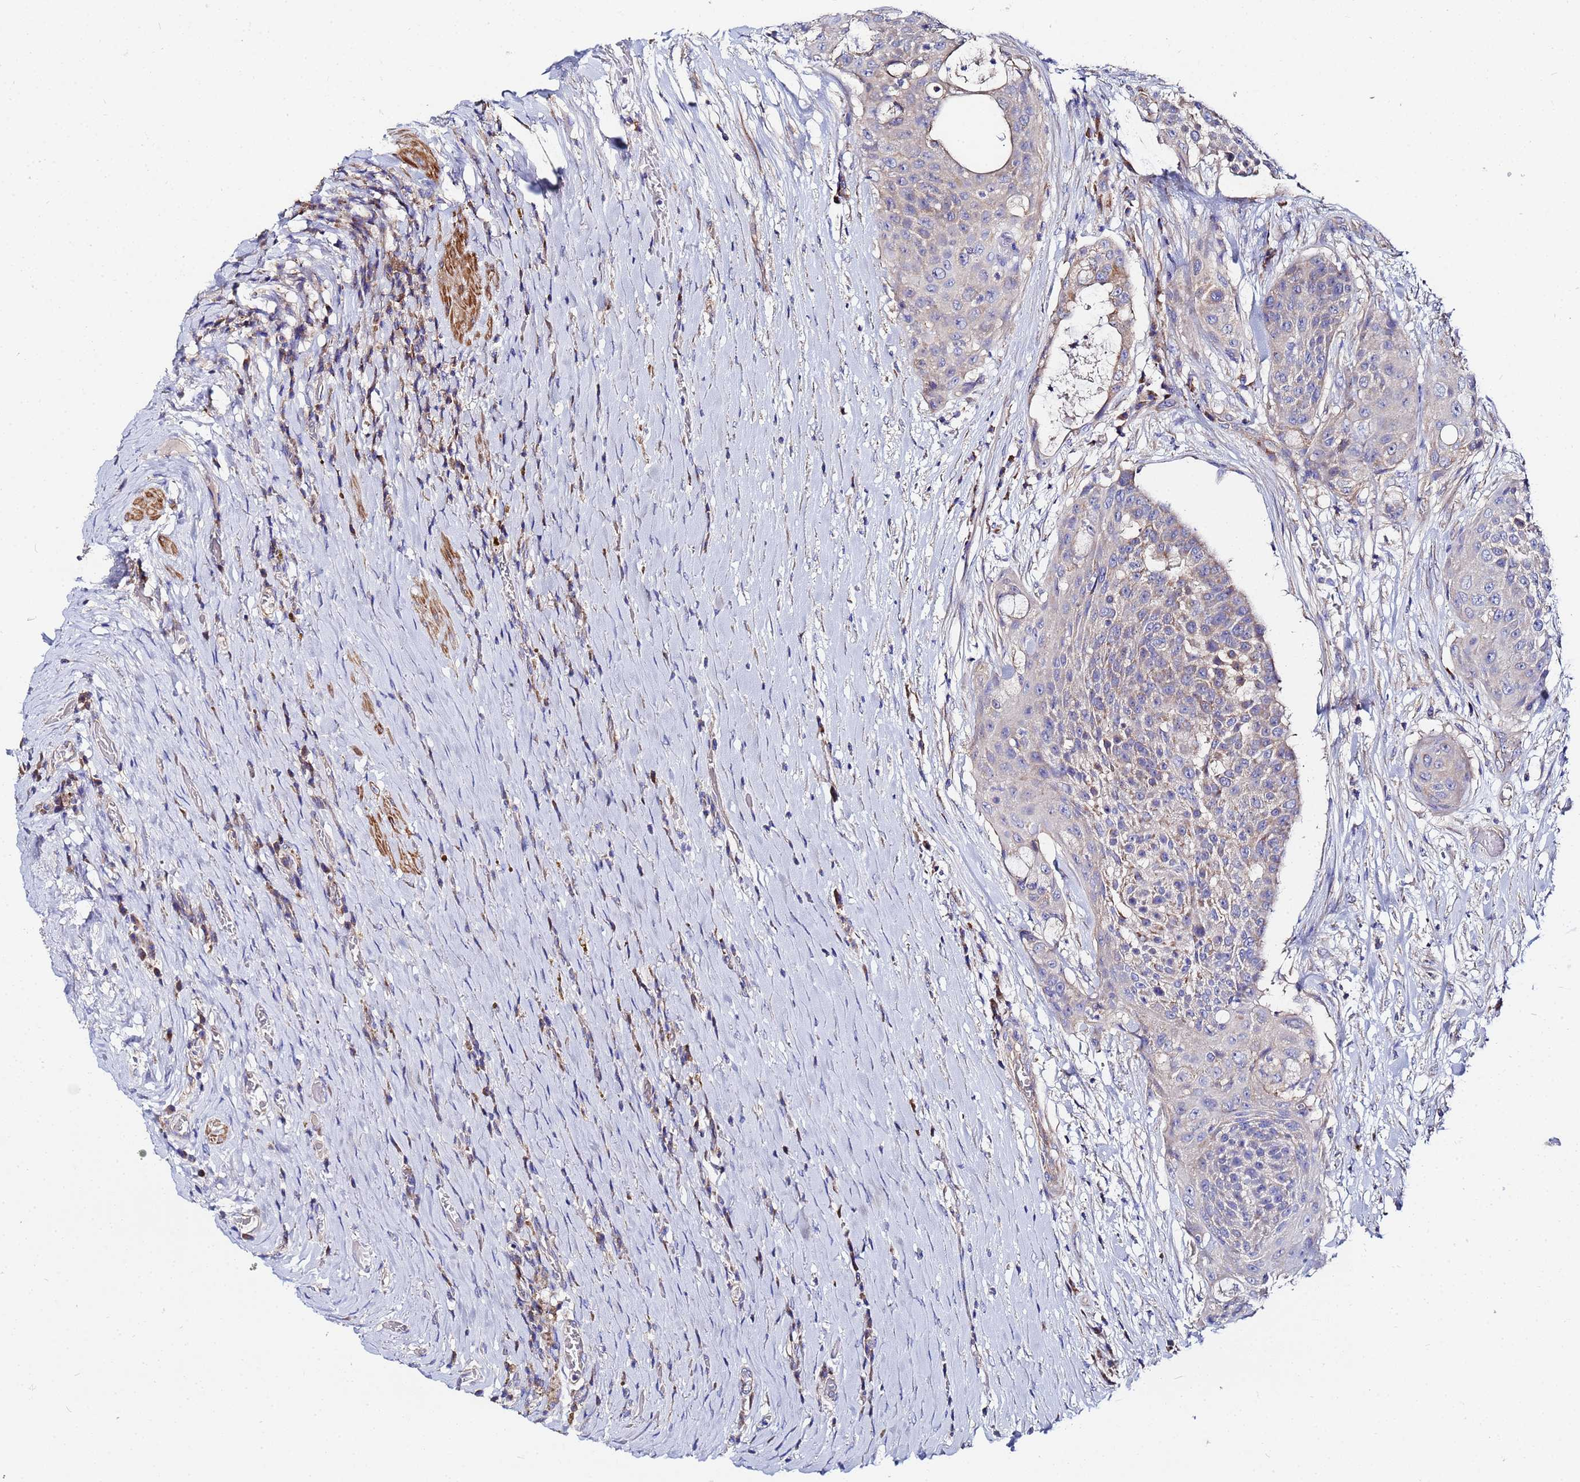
{"staining": {"intensity": "negative", "quantity": "none", "location": "none"}, "tissue": "urothelial cancer", "cell_type": "Tumor cells", "image_type": "cancer", "snomed": [{"axis": "morphology", "description": "Urothelial carcinoma, High grade"}, {"axis": "topography", "description": "Urinary bladder"}], "caption": "An immunohistochemistry image of urothelial cancer is shown. There is no staining in tumor cells of urothelial cancer. Brightfield microscopy of immunohistochemistry stained with DAB (brown) and hematoxylin (blue), captured at high magnification.", "gene": "FAHD2A", "patient": {"sex": "female", "age": 63}}